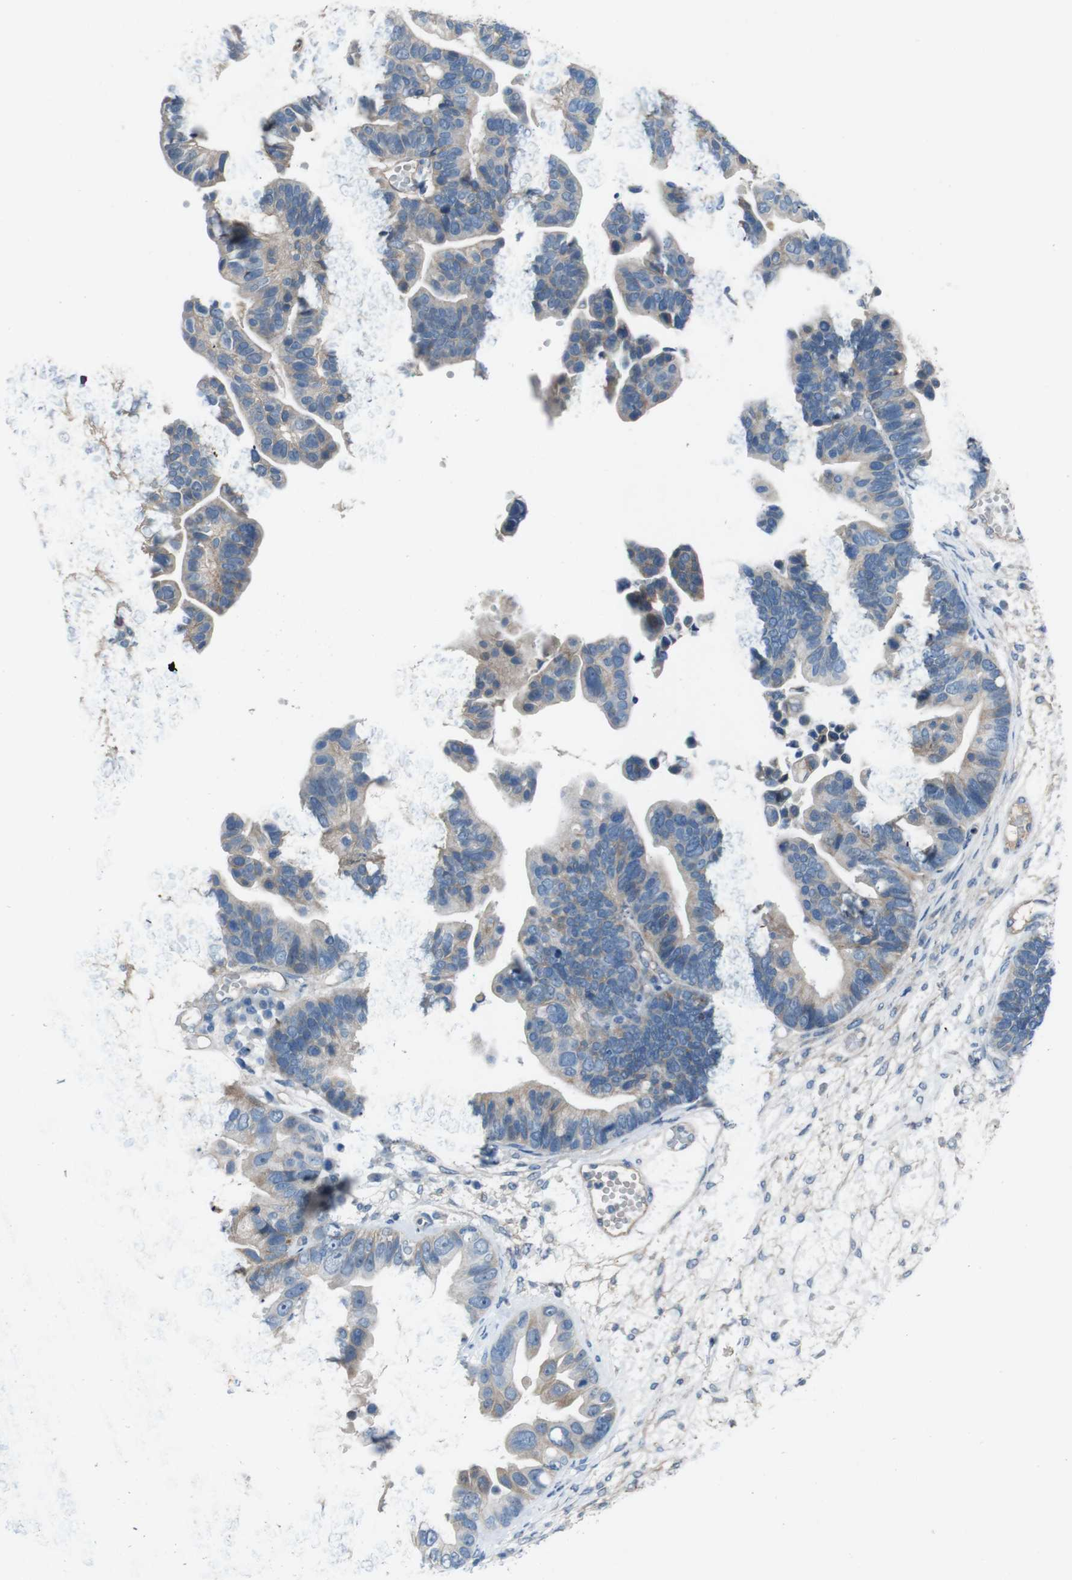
{"staining": {"intensity": "weak", "quantity": "<25%", "location": "cytoplasmic/membranous"}, "tissue": "ovarian cancer", "cell_type": "Tumor cells", "image_type": "cancer", "snomed": [{"axis": "morphology", "description": "Cystadenocarcinoma, serous, NOS"}, {"axis": "topography", "description": "Ovary"}], "caption": "Immunohistochemistry image of ovarian serous cystadenocarcinoma stained for a protein (brown), which reveals no staining in tumor cells.", "gene": "PVR", "patient": {"sex": "female", "age": 56}}